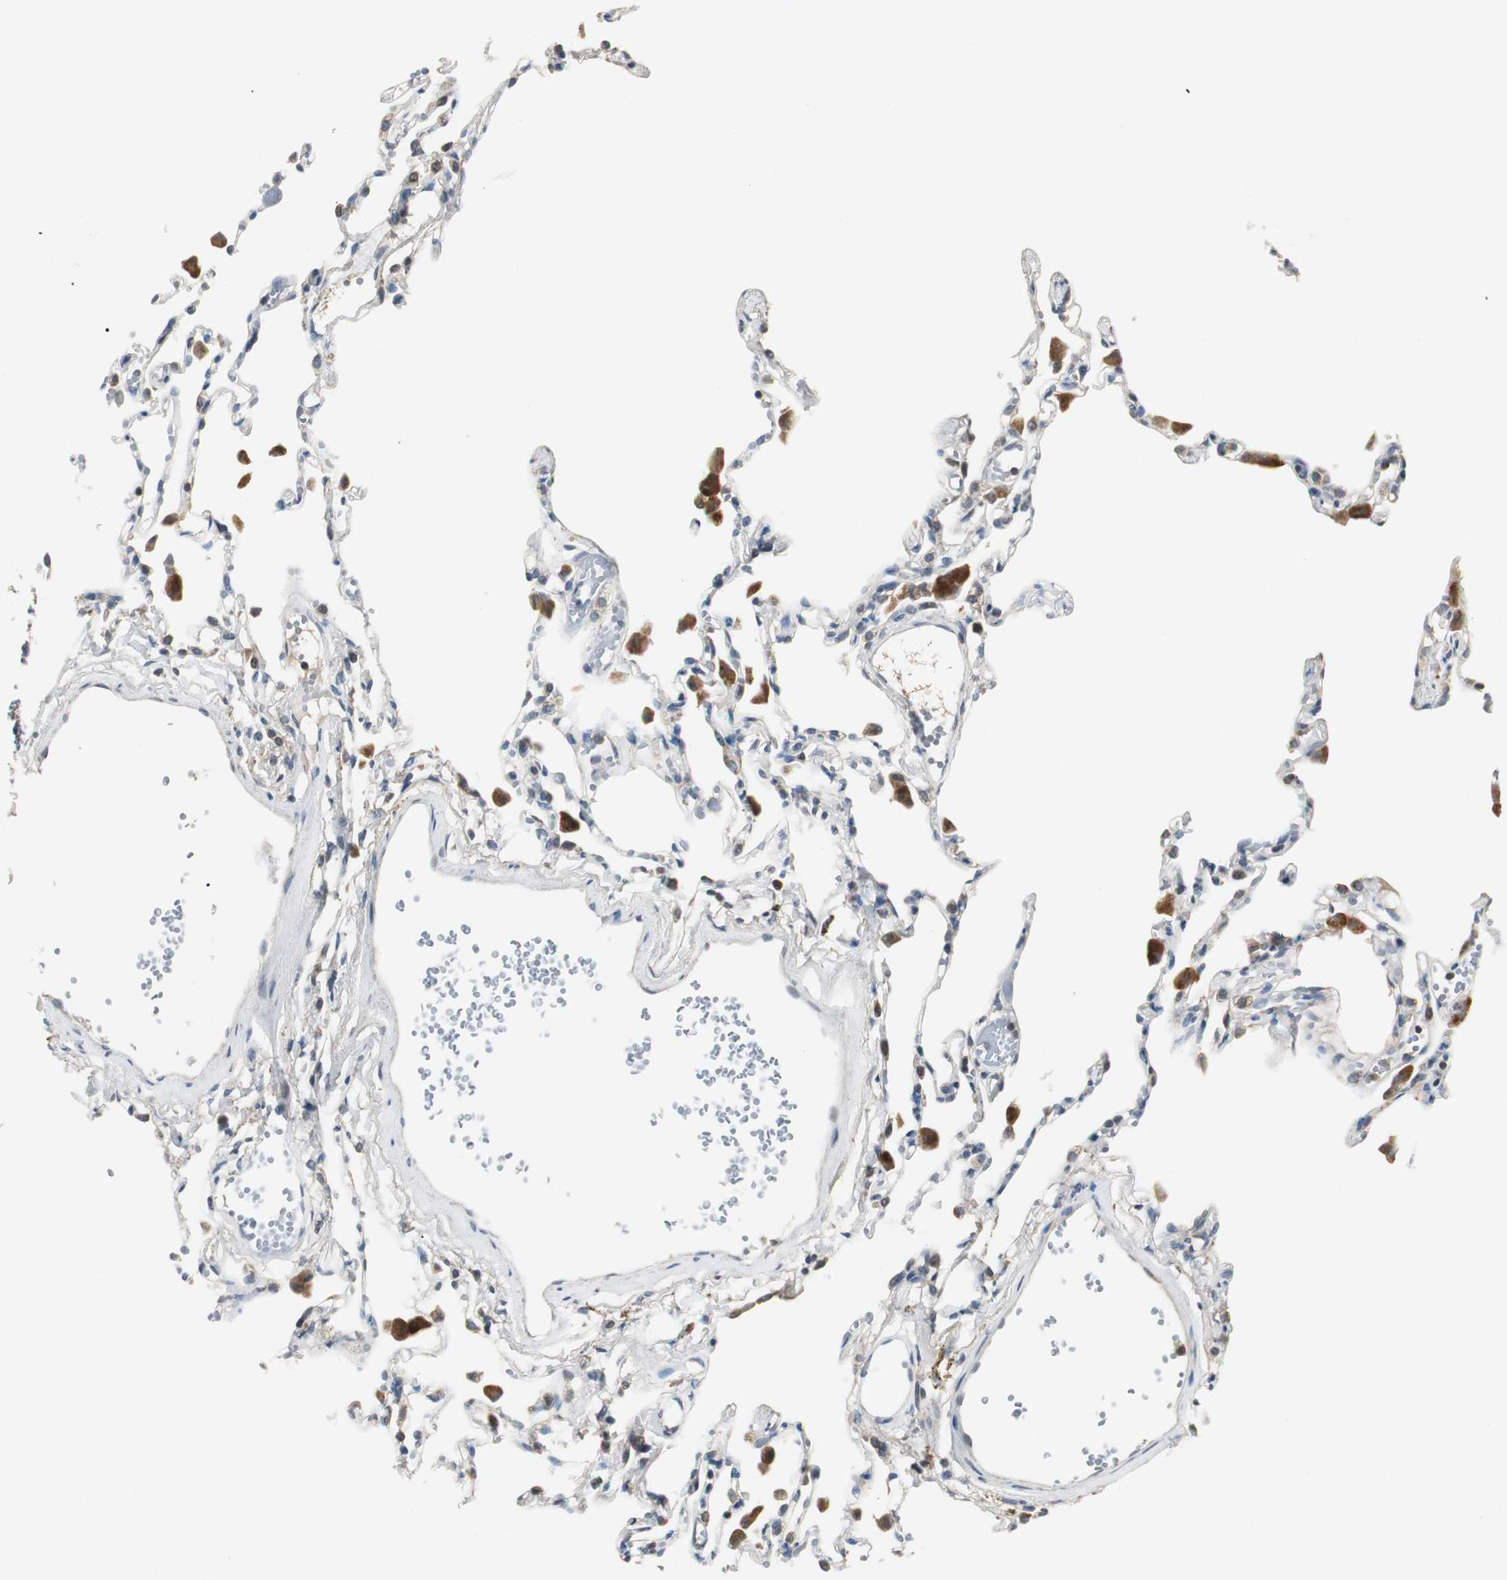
{"staining": {"intensity": "negative", "quantity": "none", "location": "none"}, "tissue": "lung", "cell_type": "Alveolar cells", "image_type": "normal", "snomed": [{"axis": "morphology", "description": "Normal tissue, NOS"}, {"axis": "topography", "description": "Lung"}], "caption": "Alveolar cells show no significant protein expression in unremarkable lung. The staining was performed using DAB (3,3'-diaminobenzidine) to visualize the protein expression in brown, while the nuclei were stained in blue with hematoxylin (Magnification: 20x).", "gene": "MYT1", "patient": {"sex": "female", "age": 49}}